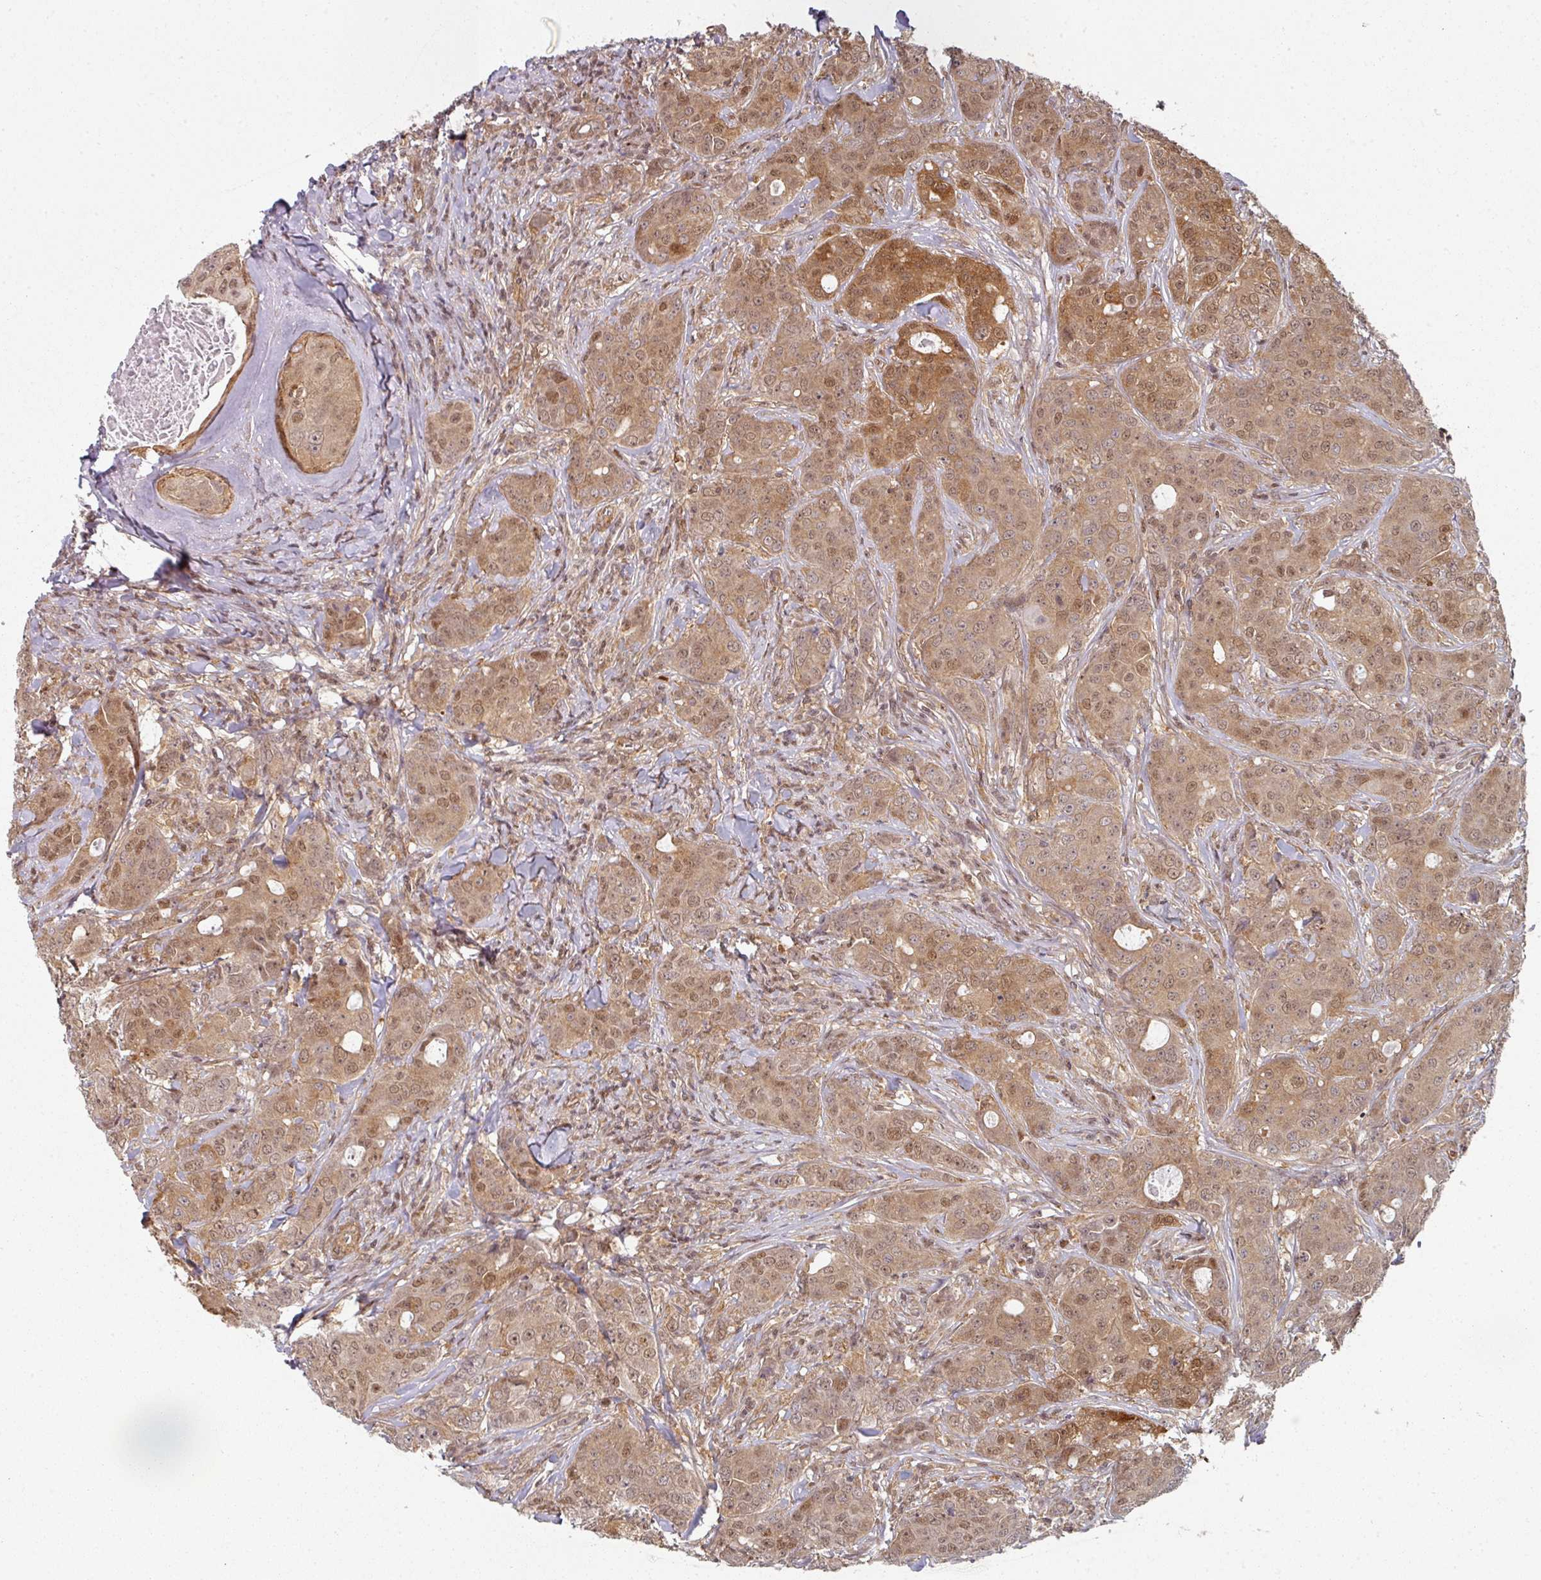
{"staining": {"intensity": "moderate", "quantity": ">75%", "location": "cytoplasmic/membranous,nuclear"}, "tissue": "breast cancer", "cell_type": "Tumor cells", "image_type": "cancer", "snomed": [{"axis": "morphology", "description": "Duct carcinoma"}, {"axis": "topography", "description": "Breast"}], "caption": "IHC (DAB (3,3'-diaminobenzidine)) staining of human breast cancer shows moderate cytoplasmic/membranous and nuclear protein positivity in approximately >75% of tumor cells.", "gene": "PSME3IP1", "patient": {"sex": "female", "age": 43}}